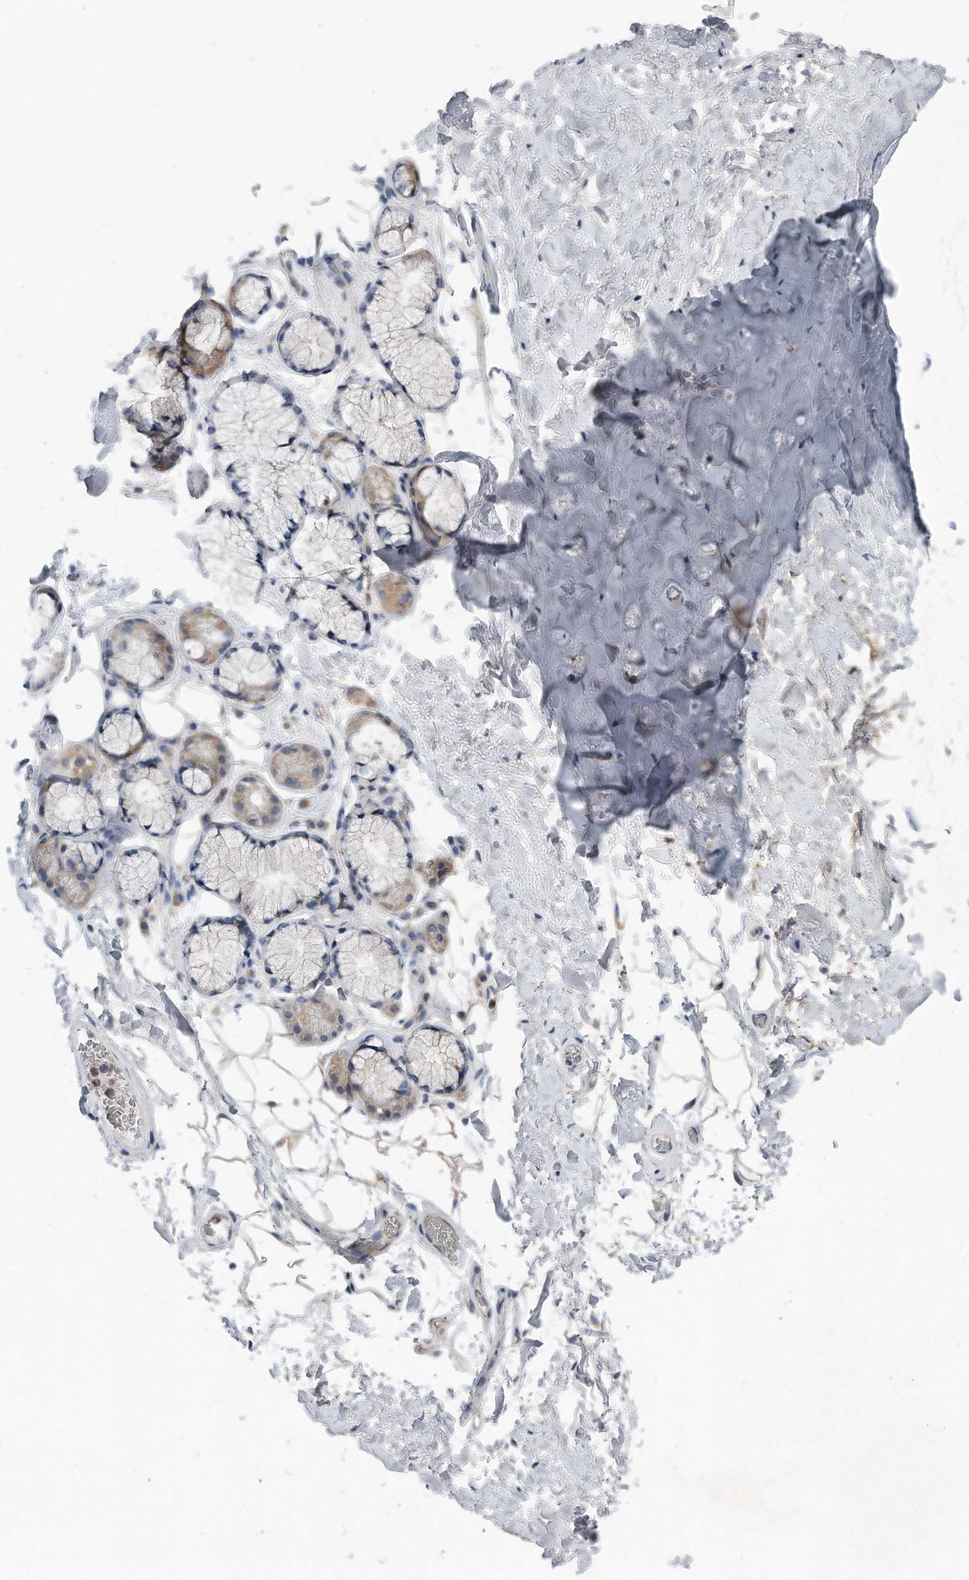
{"staining": {"intensity": "weak", "quantity": ">75%", "location": "cytoplasmic/membranous"}, "tissue": "adipose tissue", "cell_type": "Adipocytes", "image_type": "normal", "snomed": [{"axis": "morphology", "description": "Normal tissue, NOS"}, {"axis": "topography", "description": "Cartilage tissue"}], "caption": "Weak cytoplasmic/membranous expression for a protein is identified in approximately >75% of adipocytes of benign adipose tissue using immunohistochemistry.", "gene": "YRDC", "patient": {"sex": "female", "age": 63}}